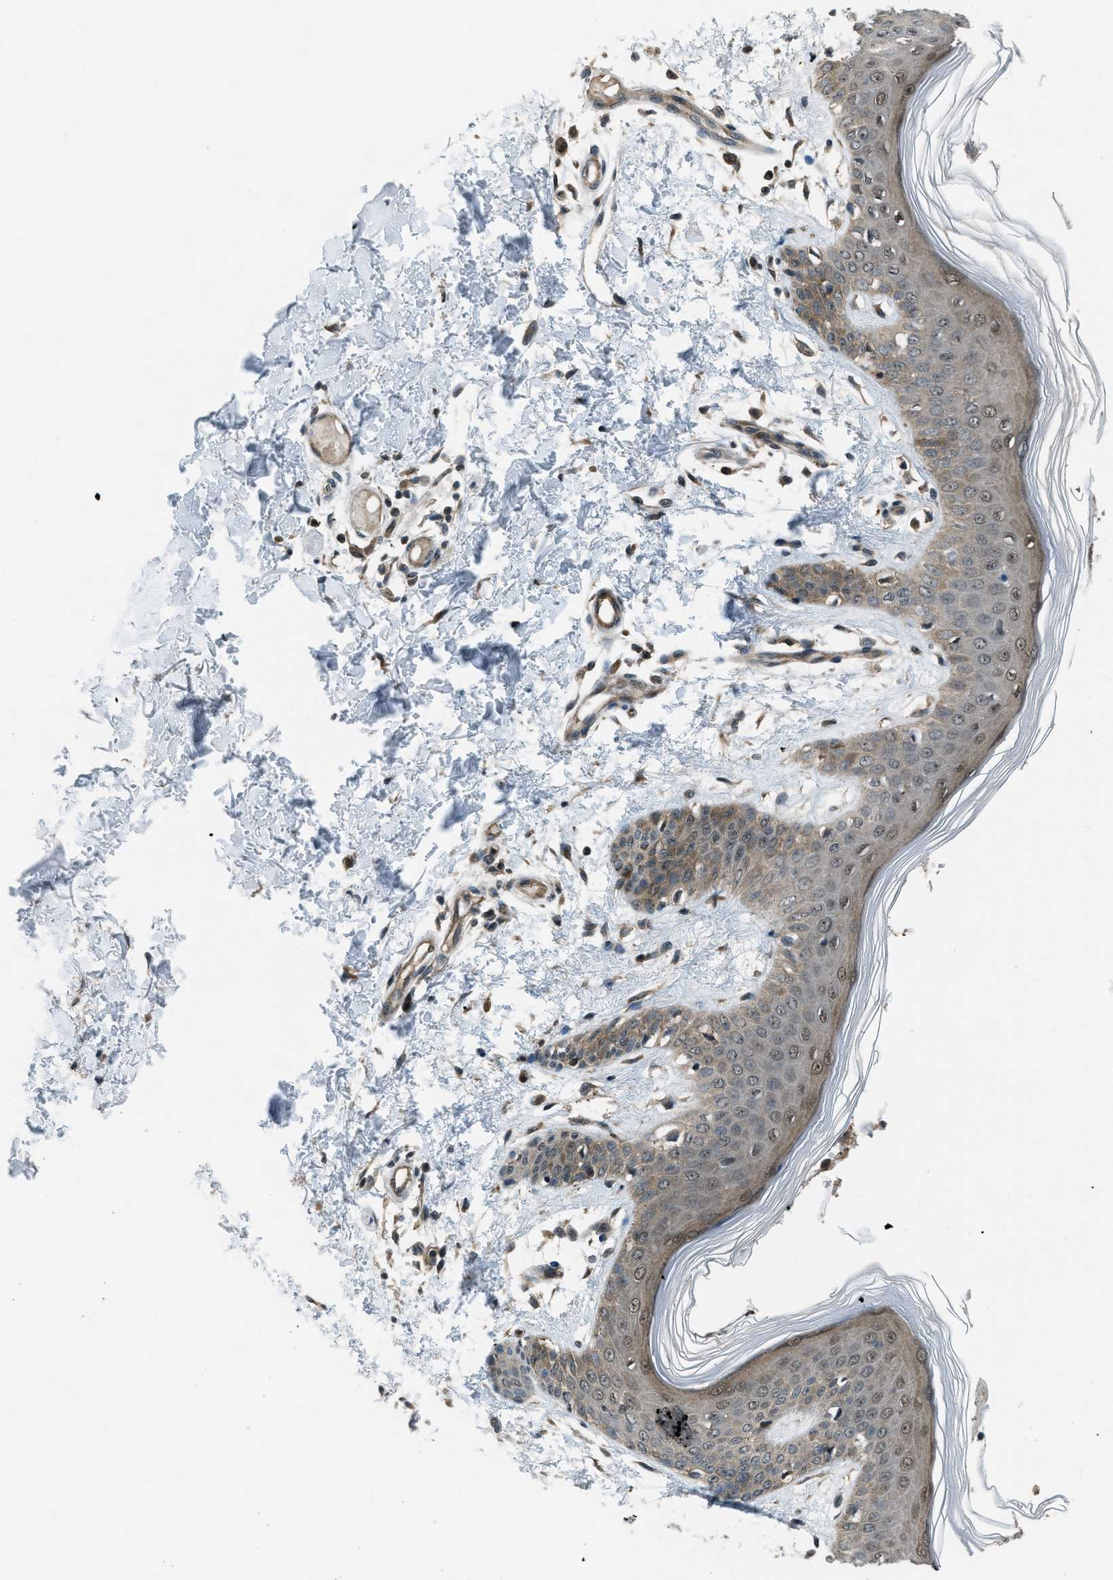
{"staining": {"intensity": "weak", "quantity": ">75%", "location": "cytoplasmic/membranous"}, "tissue": "skin", "cell_type": "Fibroblasts", "image_type": "normal", "snomed": [{"axis": "morphology", "description": "Normal tissue, NOS"}, {"axis": "topography", "description": "Skin"}], "caption": "This photomicrograph exhibits unremarkable skin stained with immunohistochemistry (IHC) to label a protein in brown. The cytoplasmic/membranous of fibroblasts show weak positivity for the protein. Nuclei are counter-stained blue.", "gene": "ASAP2", "patient": {"sex": "male", "age": 53}}